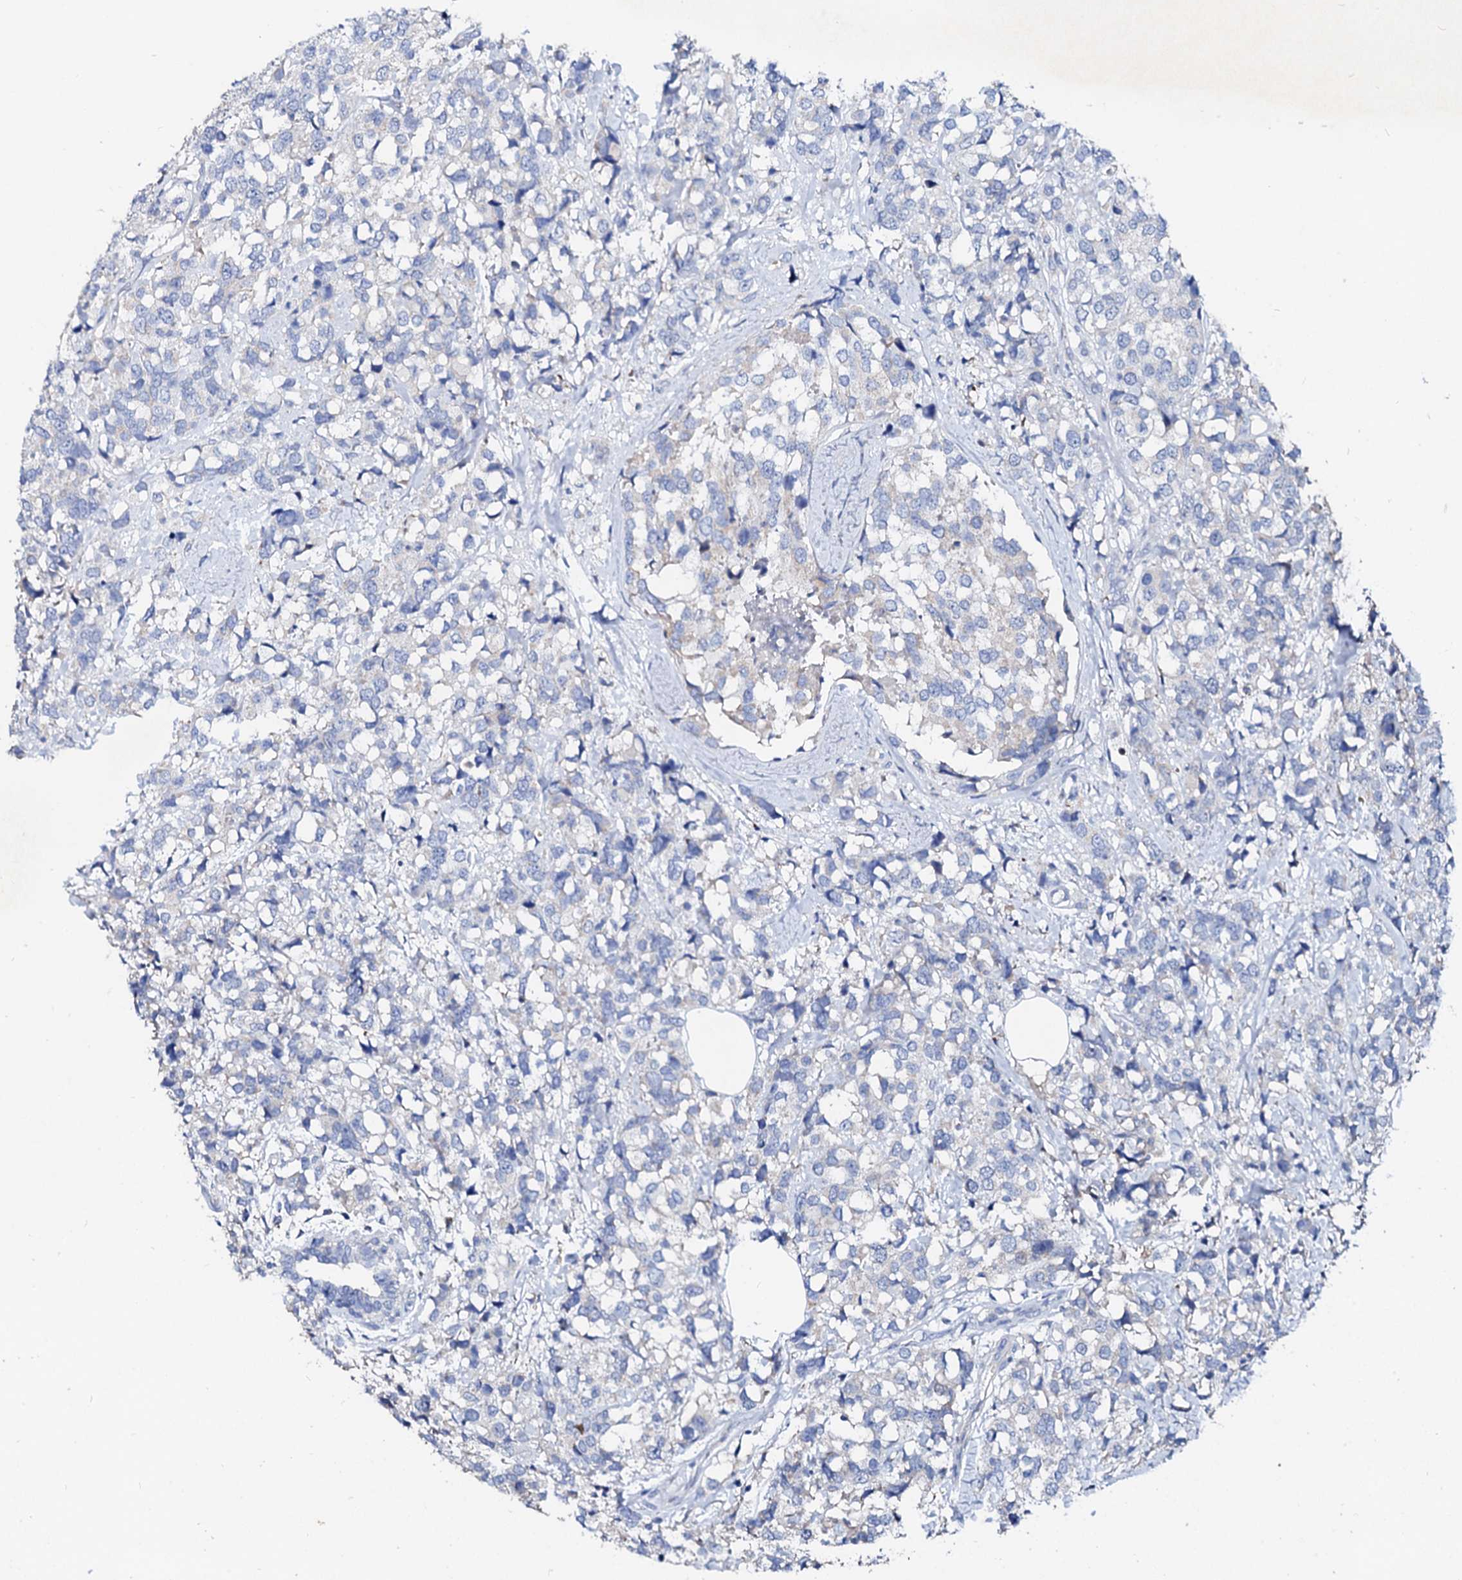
{"staining": {"intensity": "negative", "quantity": "none", "location": "none"}, "tissue": "breast cancer", "cell_type": "Tumor cells", "image_type": "cancer", "snomed": [{"axis": "morphology", "description": "Lobular carcinoma"}, {"axis": "topography", "description": "Breast"}], "caption": "This is an immunohistochemistry histopathology image of breast cancer (lobular carcinoma). There is no expression in tumor cells.", "gene": "SLC10A7", "patient": {"sex": "female", "age": 59}}